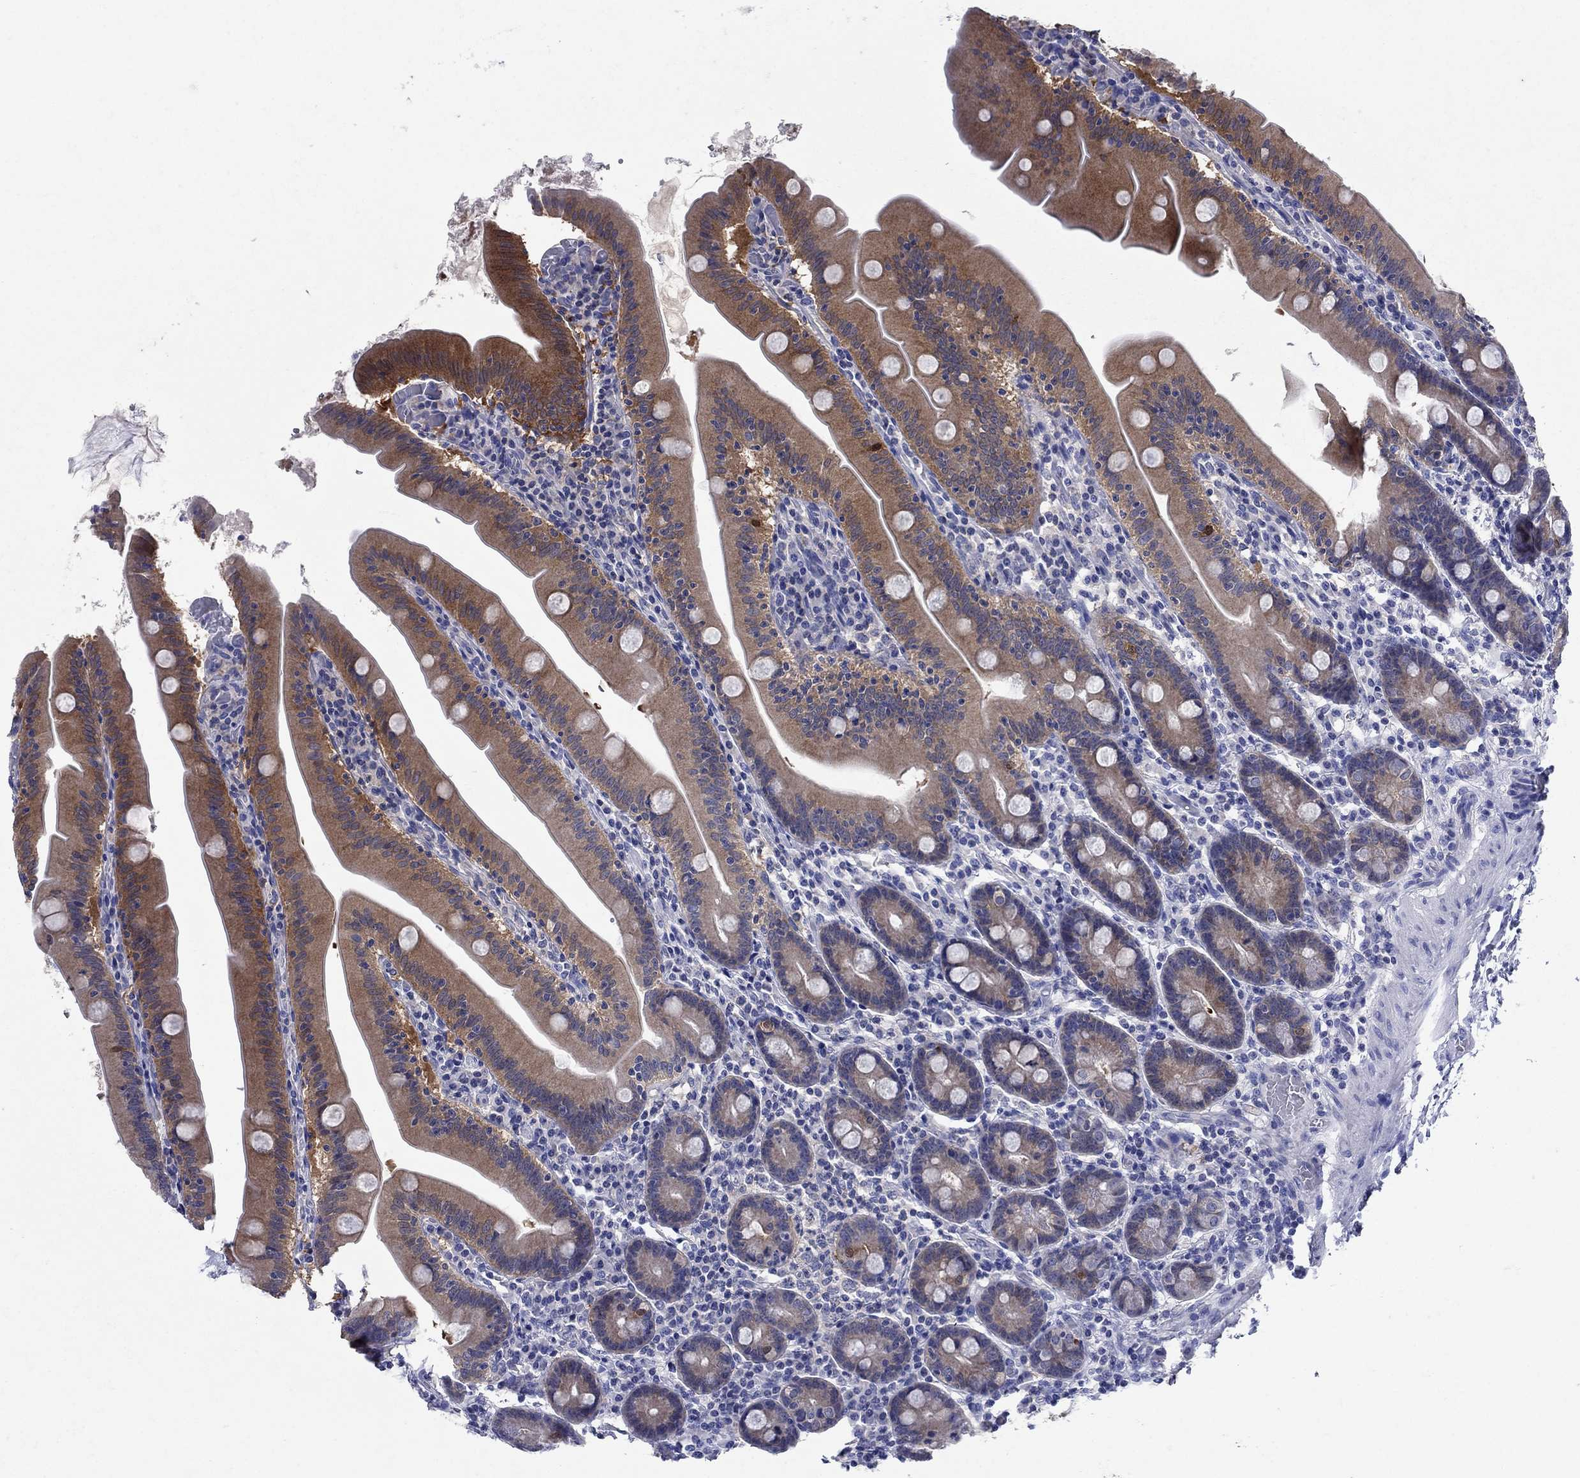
{"staining": {"intensity": "moderate", "quantity": "25%-75%", "location": "cytoplasmic/membranous"}, "tissue": "small intestine", "cell_type": "Glandular cells", "image_type": "normal", "snomed": [{"axis": "morphology", "description": "Normal tissue, NOS"}, {"axis": "topography", "description": "Small intestine"}], "caption": "A brown stain shows moderate cytoplasmic/membranous positivity of a protein in glandular cells of normal small intestine. (Stains: DAB in brown, nuclei in blue, Microscopy: brightfield microscopy at high magnification).", "gene": "SULT2B1", "patient": {"sex": "male", "age": 37}}